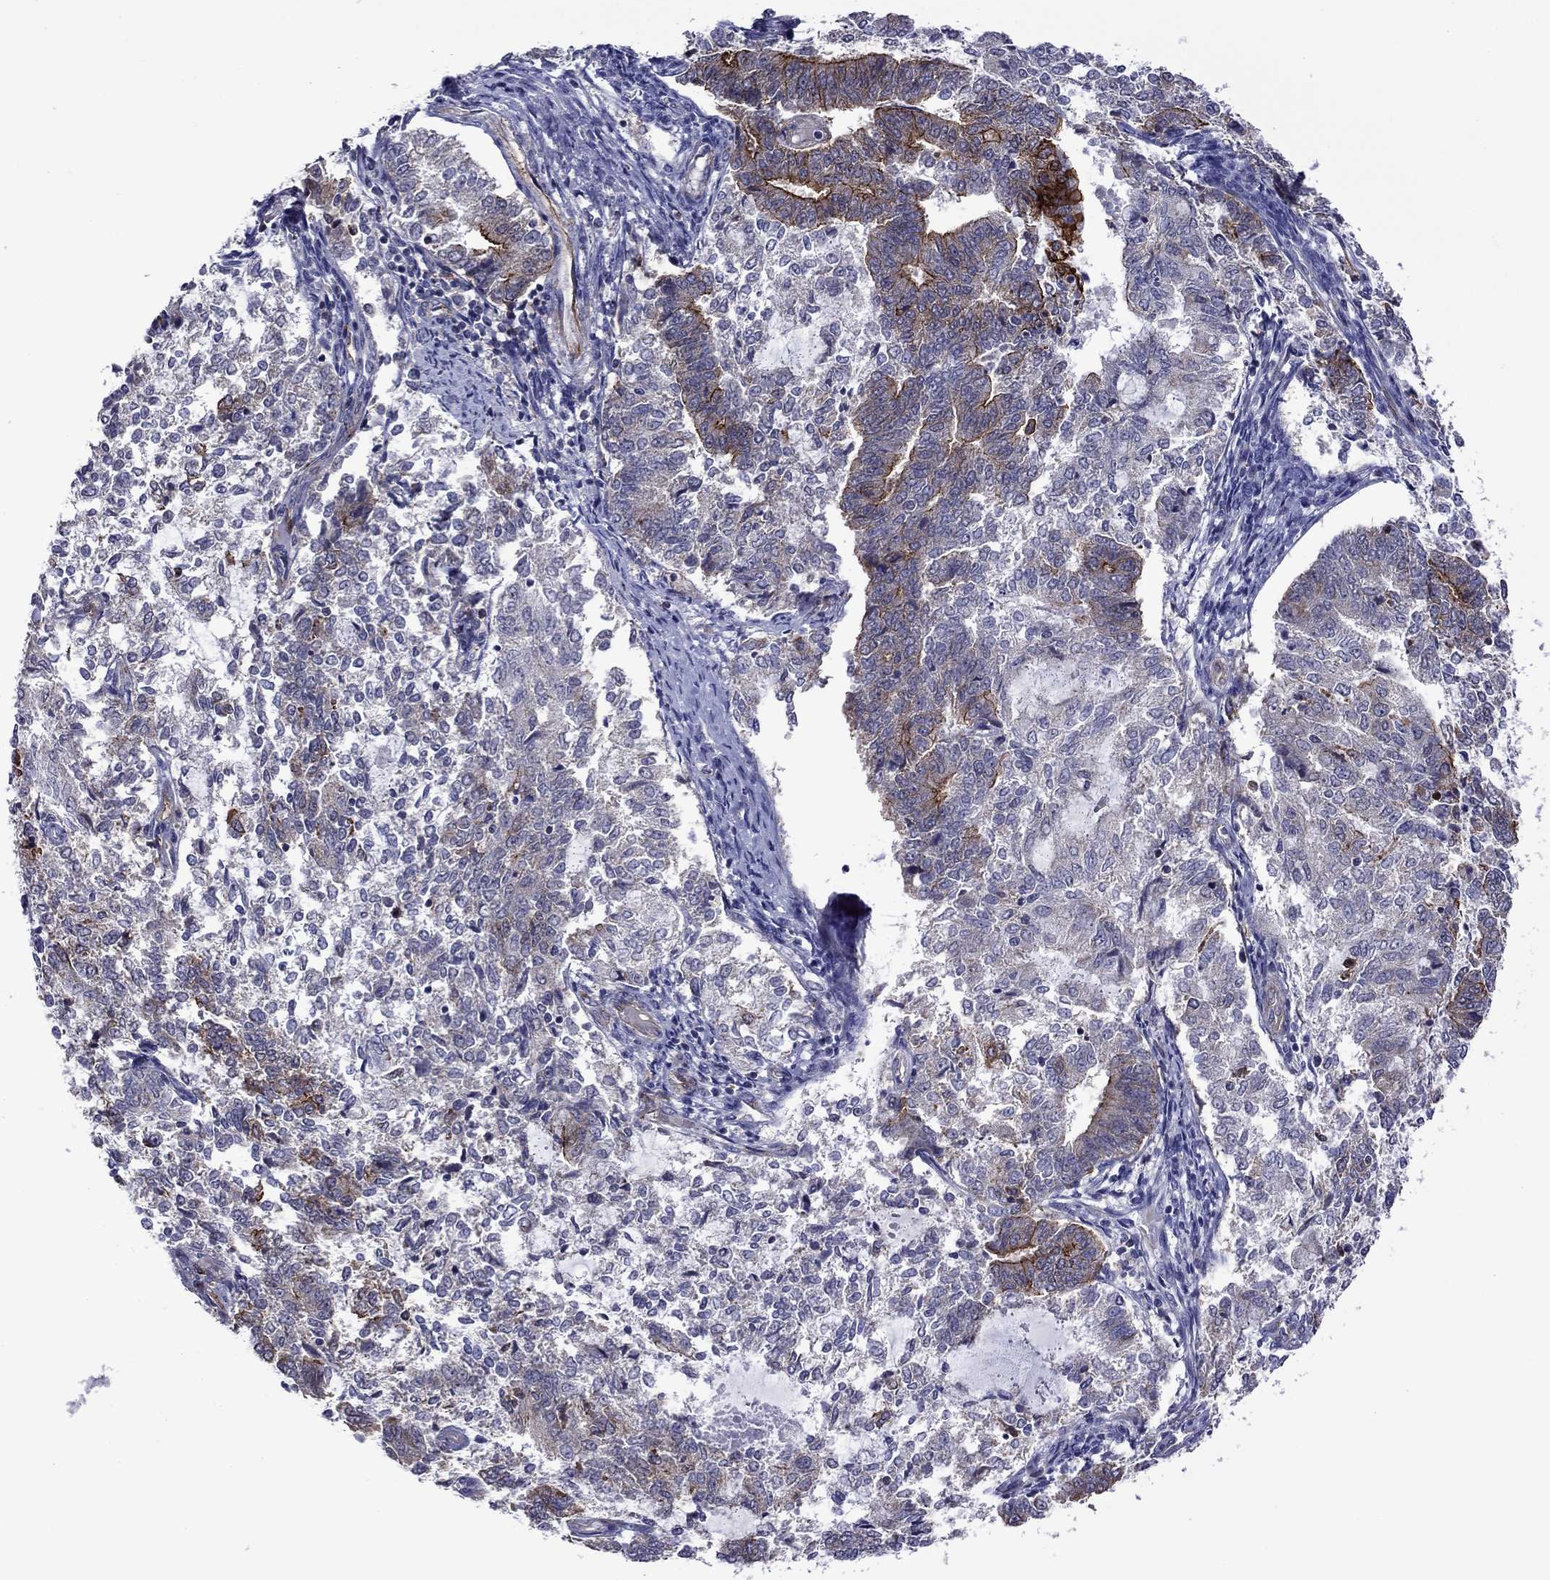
{"staining": {"intensity": "strong", "quantity": "<25%", "location": "cytoplasmic/membranous"}, "tissue": "endometrial cancer", "cell_type": "Tumor cells", "image_type": "cancer", "snomed": [{"axis": "morphology", "description": "Adenocarcinoma, NOS"}, {"axis": "topography", "description": "Endometrium"}], "caption": "IHC (DAB) staining of human endometrial cancer (adenocarcinoma) demonstrates strong cytoplasmic/membranous protein staining in approximately <25% of tumor cells. Using DAB (brown) and hematoxylin (blue) stains, captured at high magnification using brightfield microscopy.", "gene": "LMO7", "patient": {"sex": "female", "age": 65}}